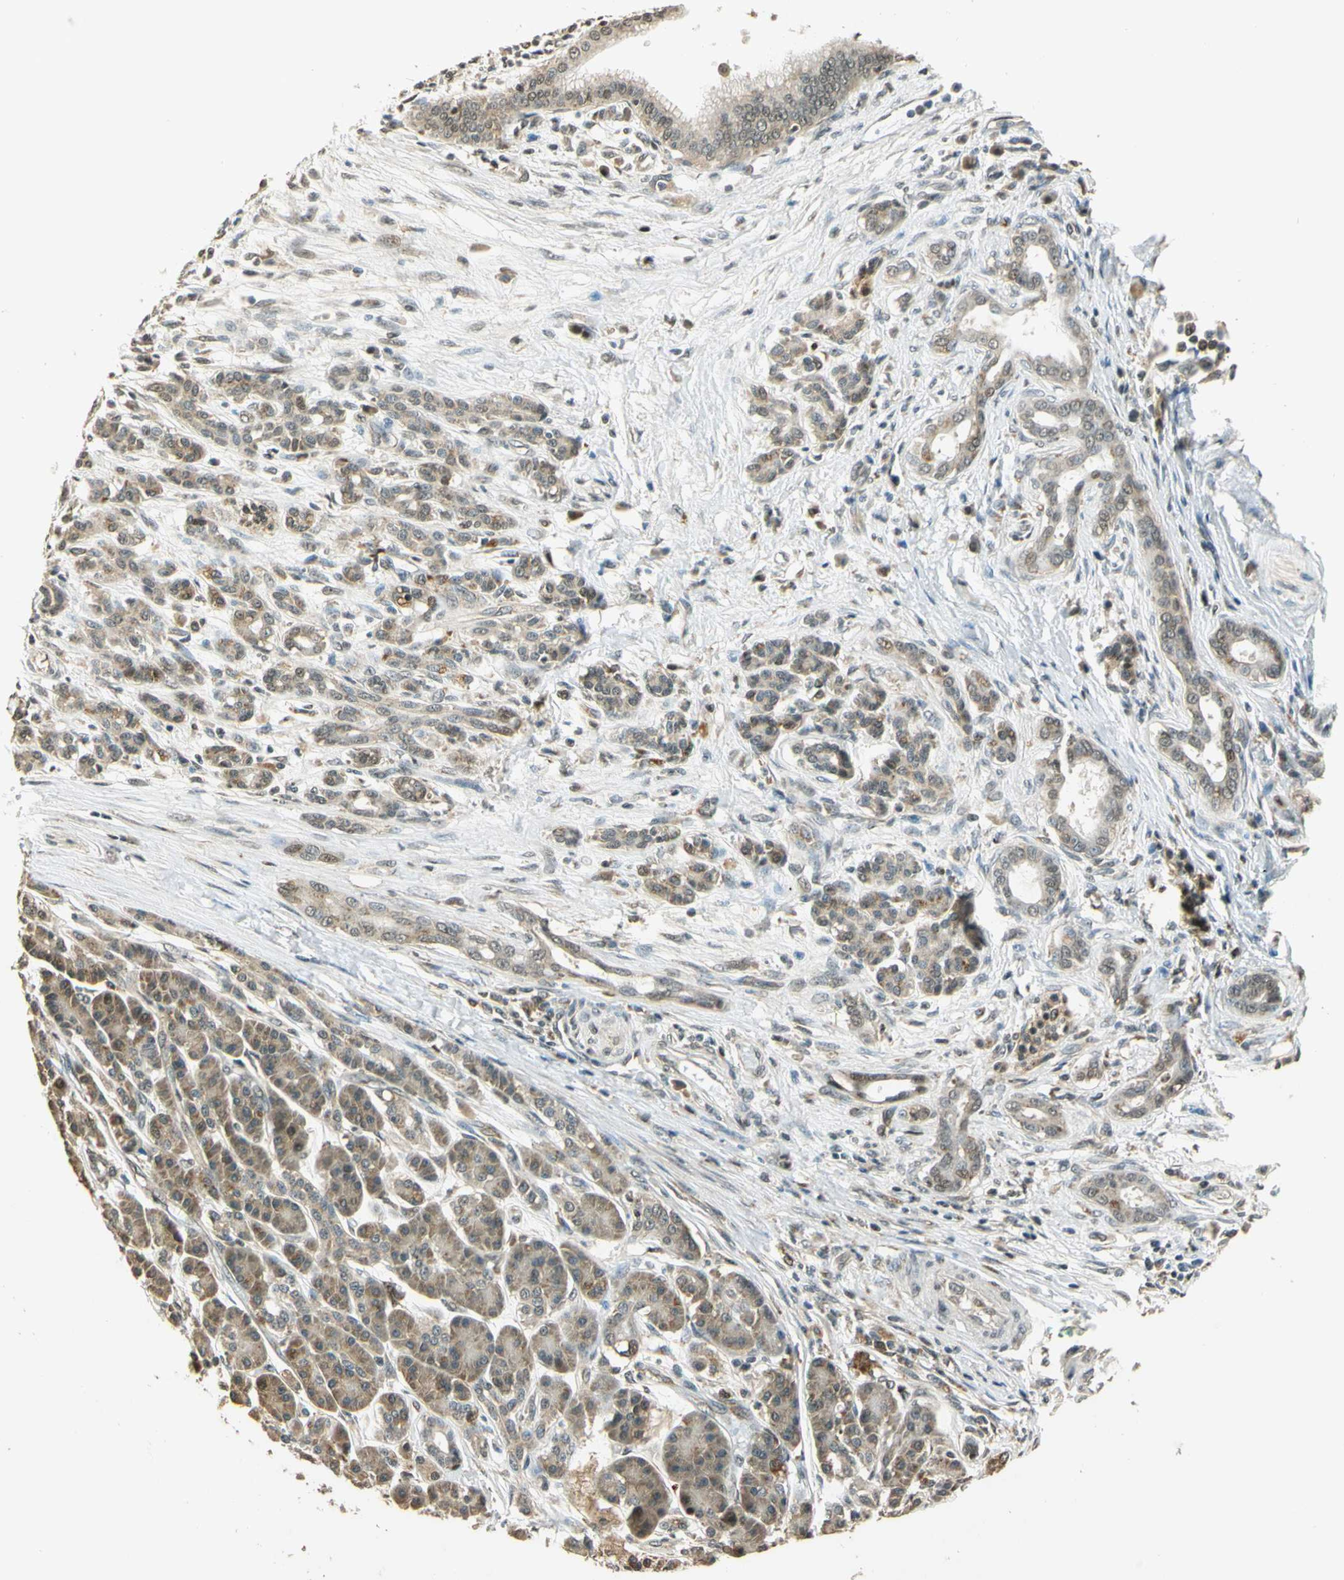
{"staining": {"intensity": "moderate", "quantity": "<25%", "location": "cytoplasmic/membranous"}, "tissue": "pancreatic cancer", "cell_type": "Tumor cells", "image_type": "cancer", "snomed": [{"axis": "morphology", "description": "Adenocarcinoma, NOS"}, {"axis": "topography", "description": "Pancreas"}], "caption": "Adenocarcinoma (pancreatic) stained for a protein (brown) reveals moderate cytoplasmic/membranous positive staining in about <25% of tumor cells.", "gene": "LAMTOR1", "patient": {"sex": "male", "age": 59}}